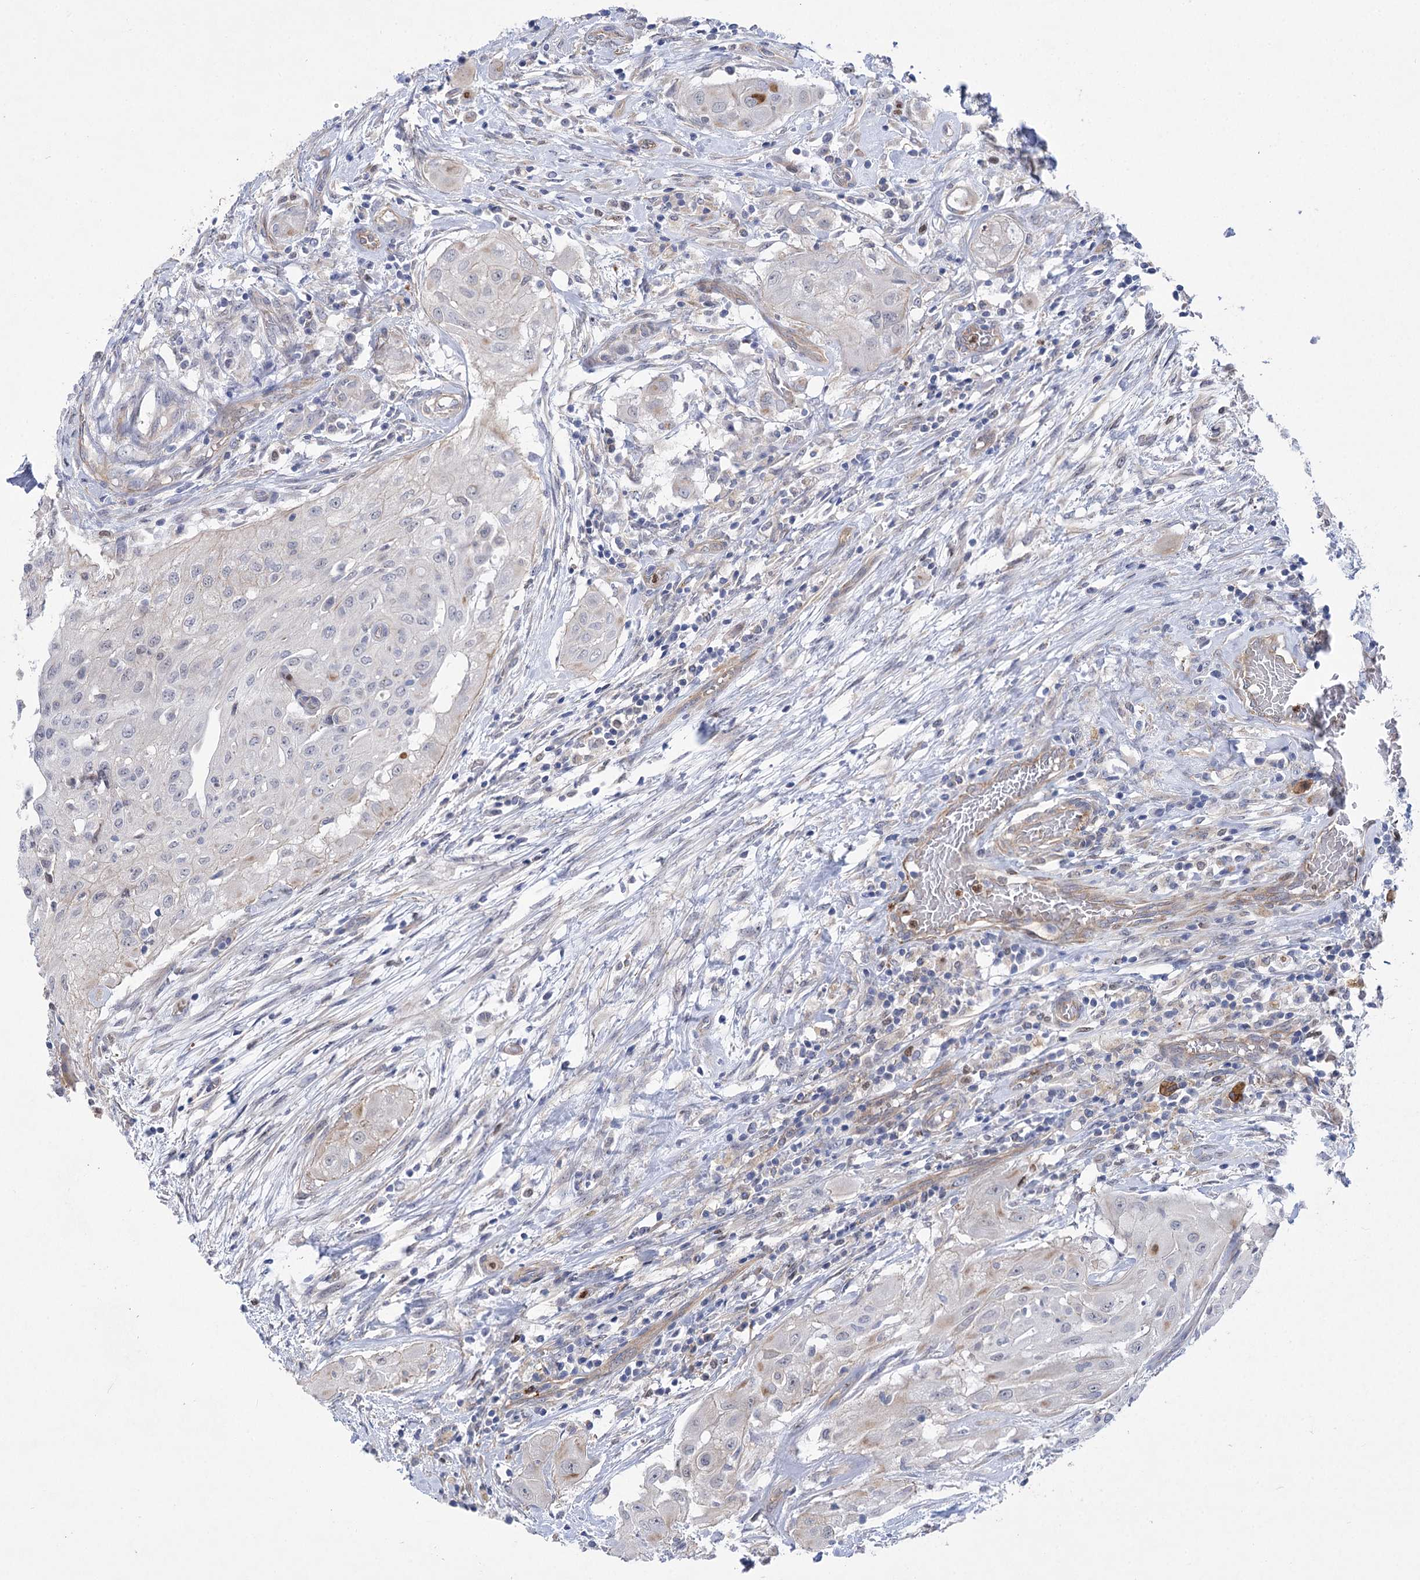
{"staining": {"intensity": "weak", "quantity": "<25%", "location": "cytoplasmic/membranous"}, "tissue": "thyroid cancer", "cell_type": "Tumor cells", "image_type": "cancer", "snomed": [{"axis": "morphology", "description": "Papillary adenocarcinoma, NOS"}, {"axis": "topography", "description": "Thyroid gland"}], "caption": "This is an immunohistochemistry photomicrograph of thyroid cancer (papillary adenocarcinoma). There is no staining in tumor cells.", "gene": "THAP6", "patient": {"sex": "female", "age": 59}}